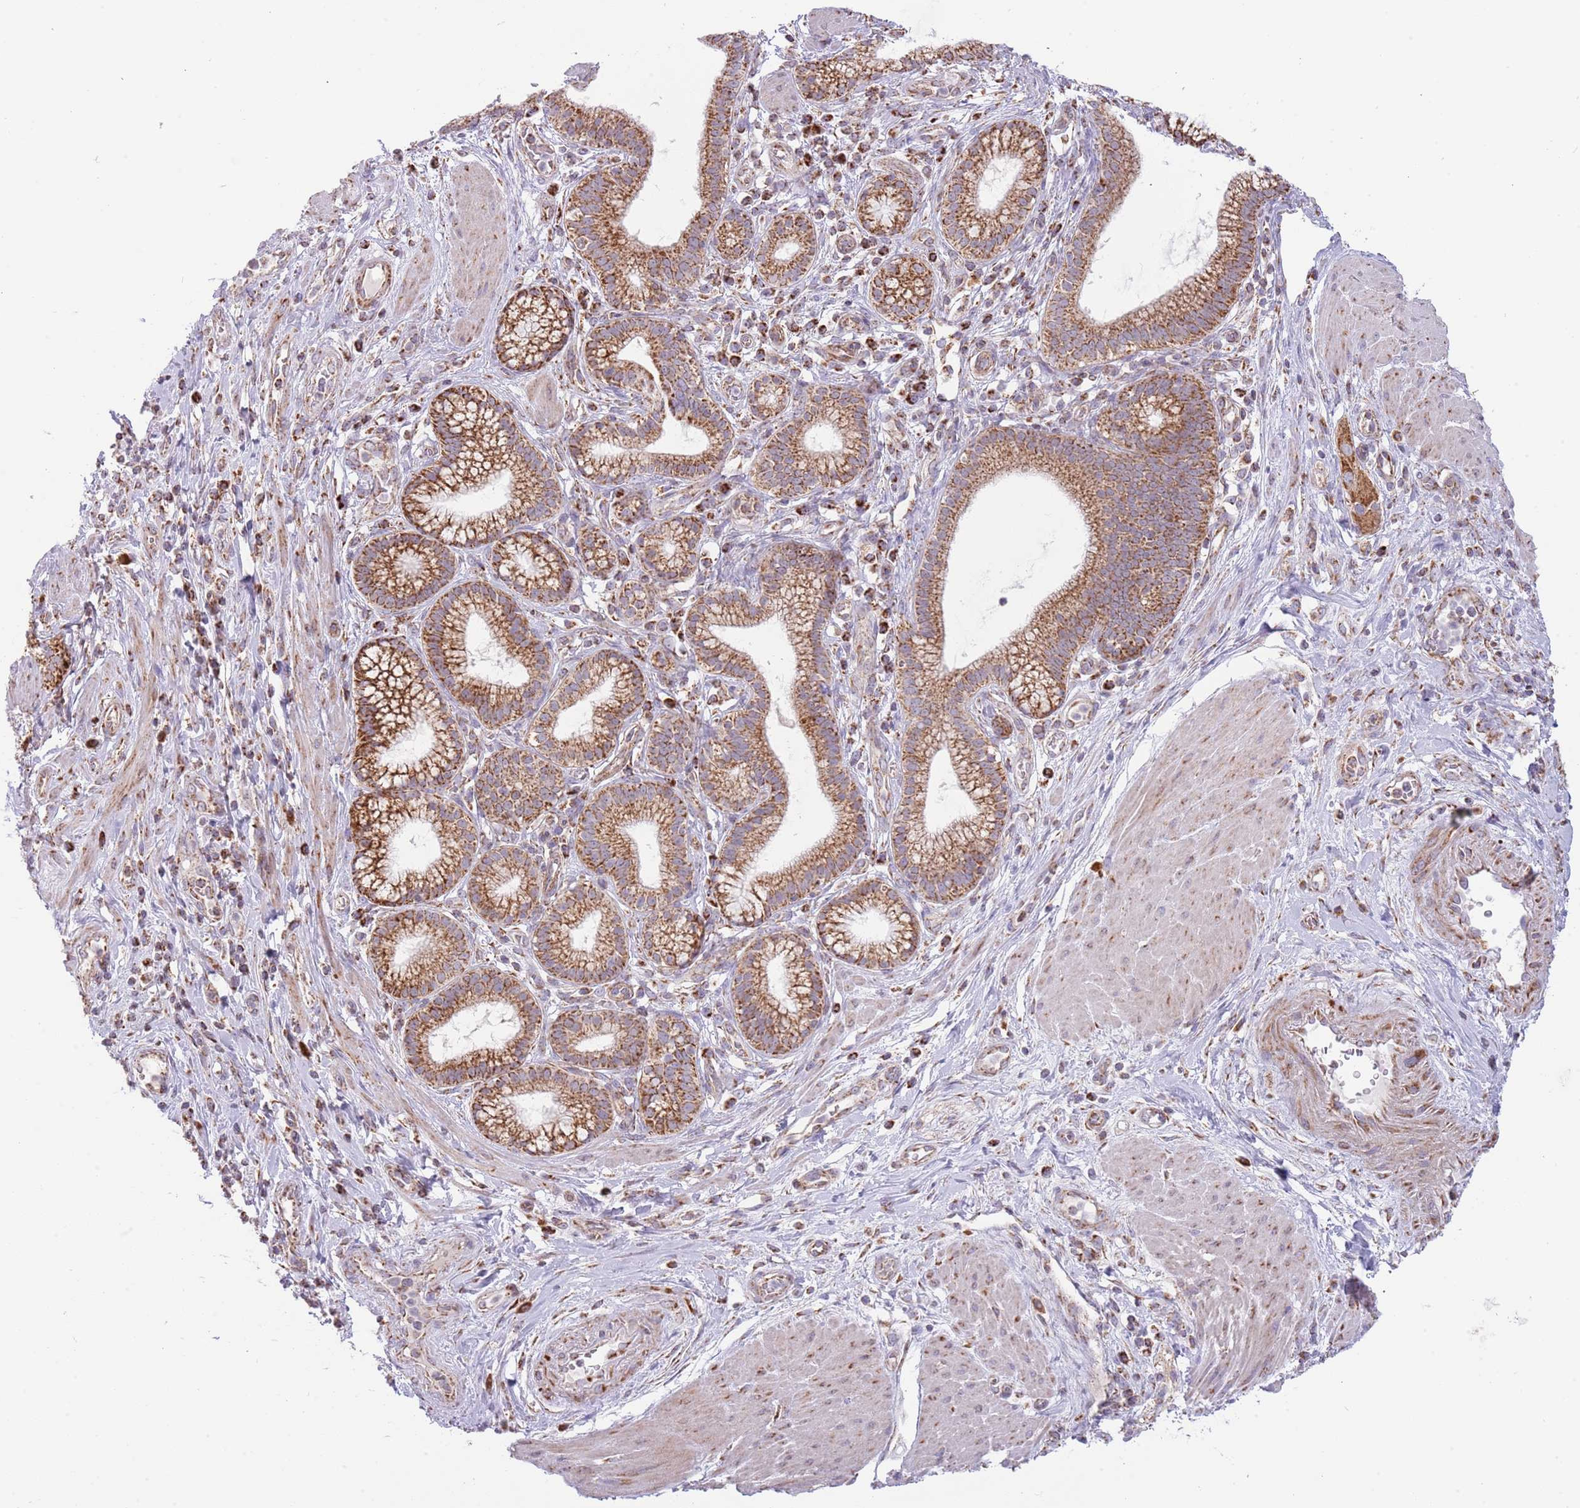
{"staining": {"intensity": "strong", "quantity": ">75%", "location": "cytoplasmic/membranous"}, "tissue": "pancreatic cancer", "cell_type": "Tumor cells", "image_type": "cancer", "snomed": [{"axis": "morphology", "description": "Adenocarcinoma, NOS"}, {"axis": "topography", "description": "Pancreas"}], "caption": "The photomicrograph displays a brown stain indicating the presence of a protein in the cytoplasmic/membranous of tumor cells in pancreatic adenocarcinoma.", "gene": "LHX6", "patient": {"sex": "male", "age": 72}}